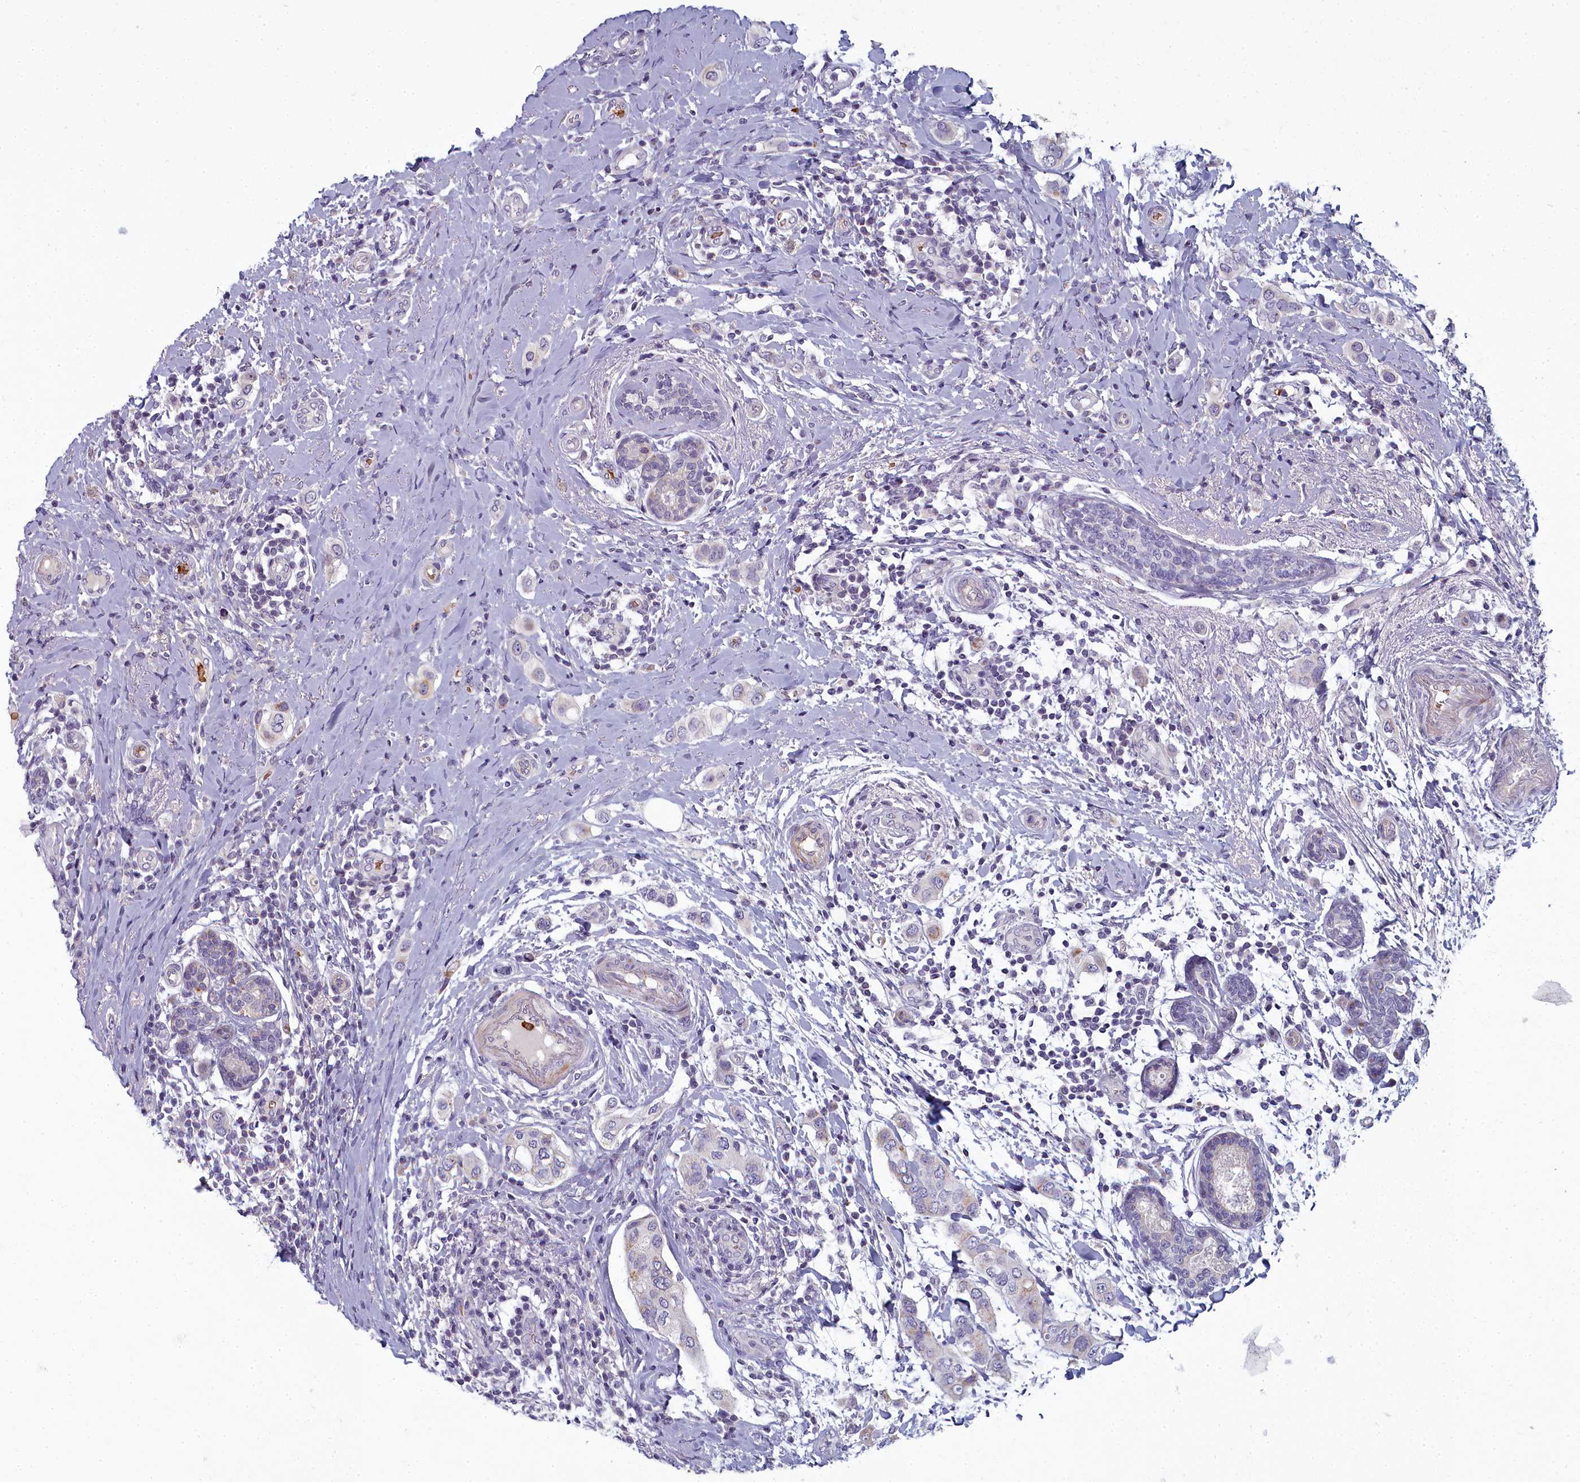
{"staining": {"intensity": "negative", "quantity": "none", "location": "none"}, "tissue": "breast cancer", "cell_type": "Tumor cells", "image_type": "cancer", "snomed": [{"axis": "morphology", "description": "Lobular carcinoma"}, {"axis": "topography", "description": "Breast"}], "caption": "This is a image of IHC staining of breast cancer, which shows no expression in tumor cells.", "gene": "ARL15", "patient": {"sex": "female", "age": 51}}